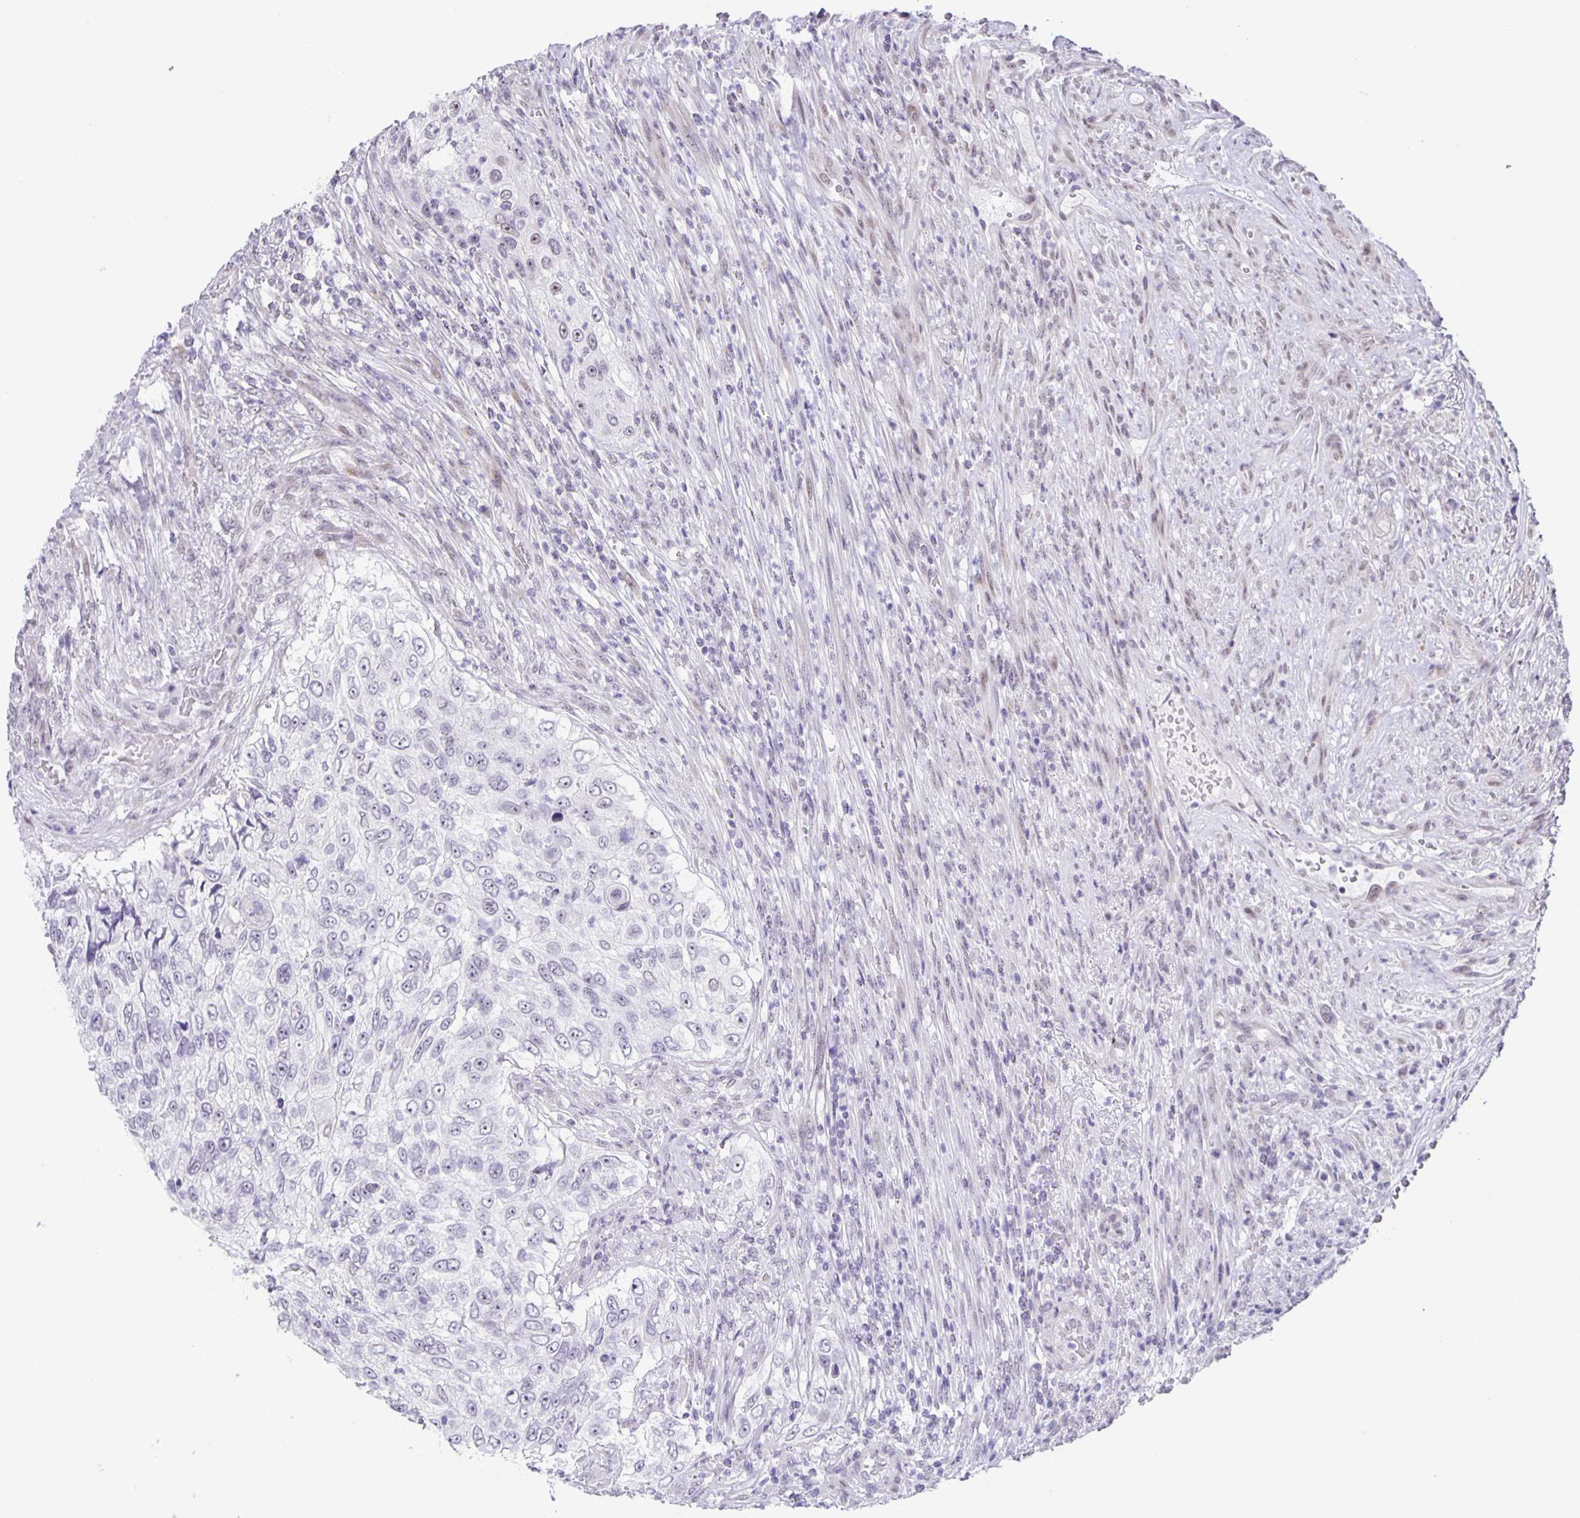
{"staining": {"intensity": "negative", "quantity": "none", "location": "none"}, "tissue": "urothelial cancer", "cell_type": "Tumor cells", "image_type": "cancer", "snomed": [{"axis": "morphology", "description": "Urothelial carcinoma, High grade"}, {"axis": "topography", "description": "Urinary bladder"}], "caption": "DAB immunohistochemical staining of human urothelial cancer reveals no significant expression in tumor cells.", "gene": "PHRF1", "patient": {"sex": "female", "age": 60}}